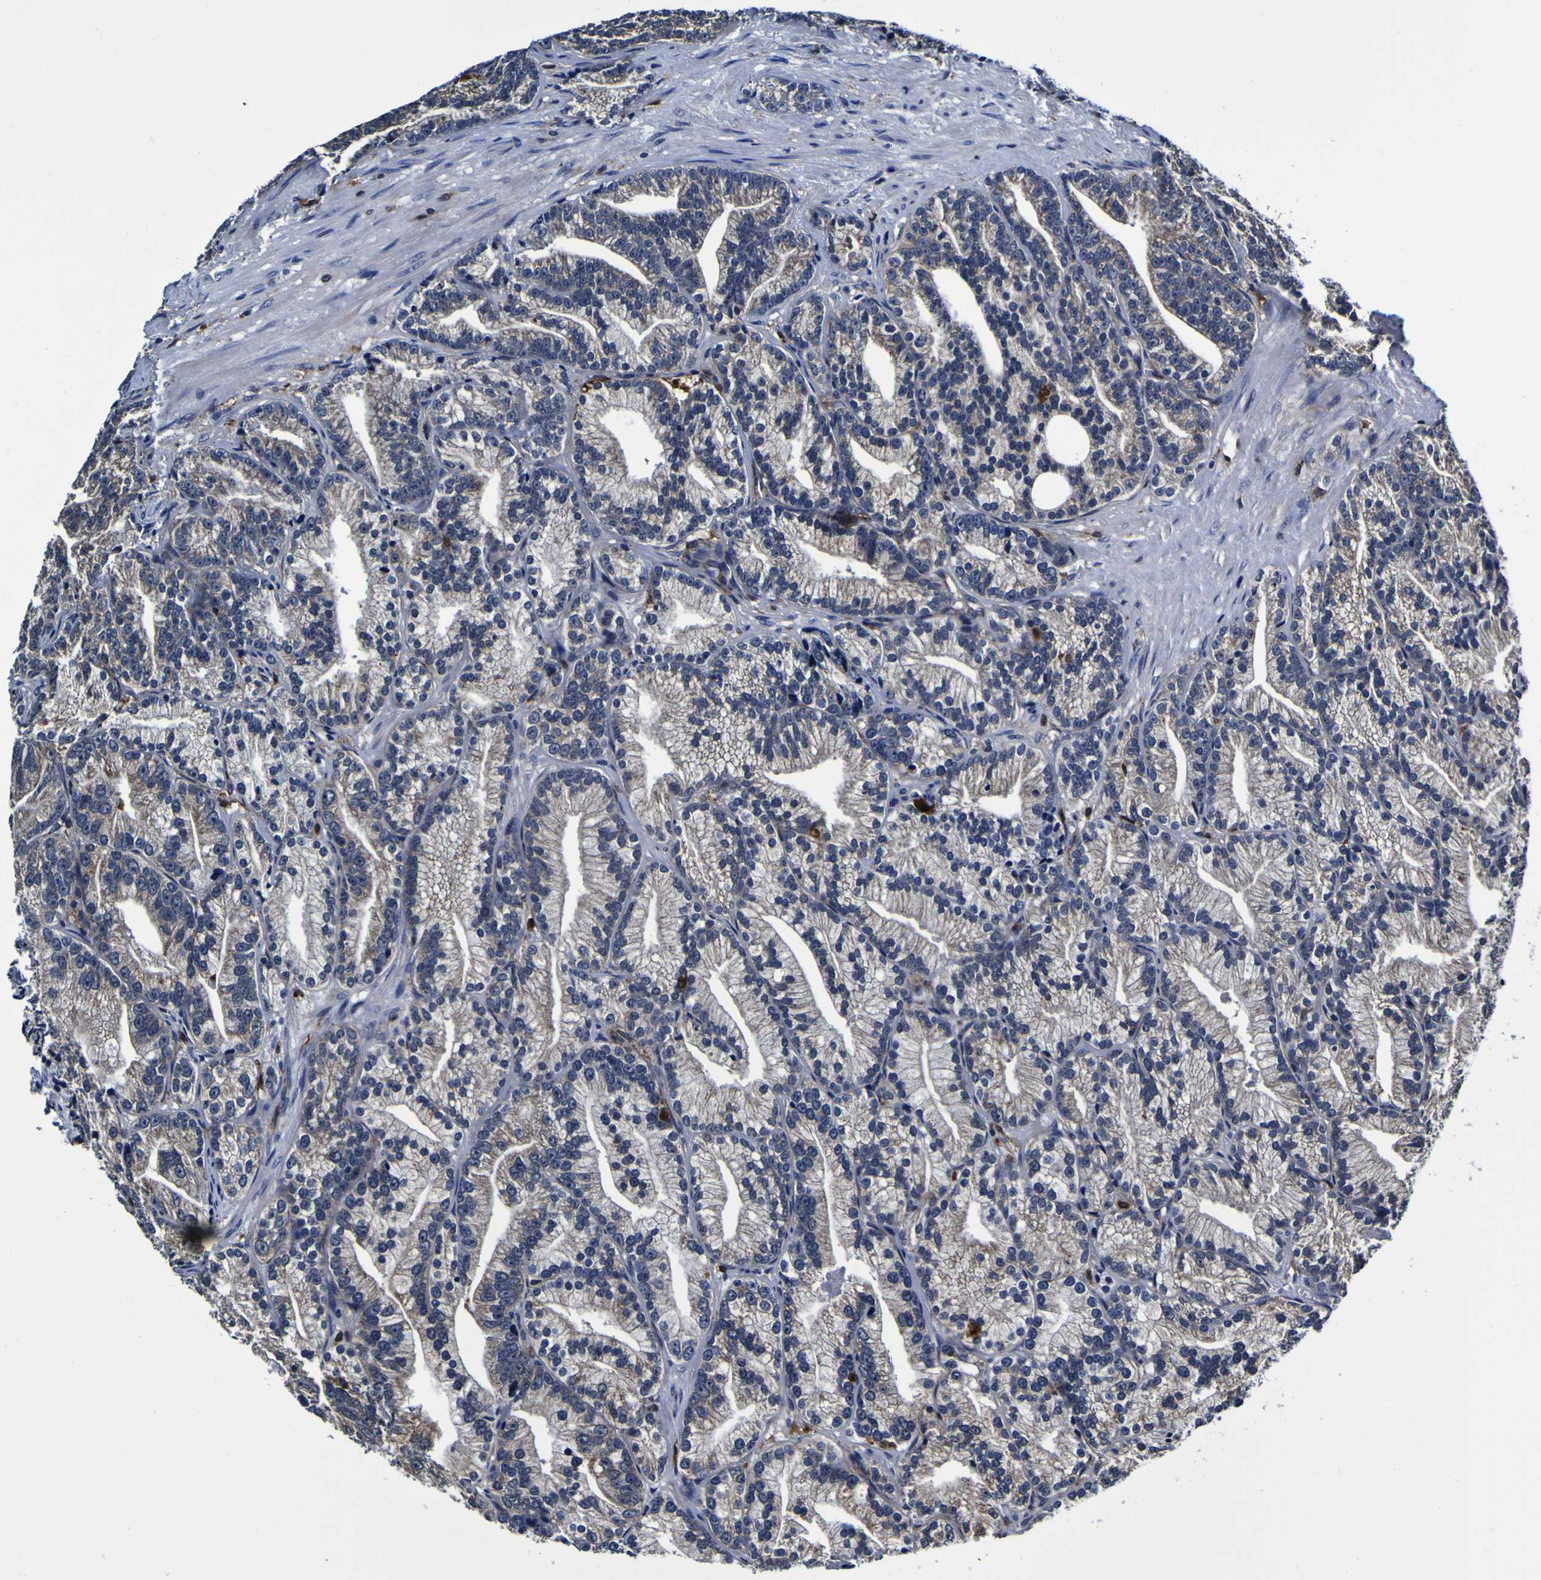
{"staining": {"intensity": "weak", "quantity": "<25%", "location": "cytoplasmic/membranous"}, "tissue": "prostate cancer", "cell_type": "Tumor cells", "image_type": "cancer", "snomed": [{"axis": "morphology", "description": "Adenocarcinoma, Low grade"}, {"axis": "topography", "description": "Prostate"}], "caption": "This is an IHC micrograph of human prostate cancer. There is no positivity in tumor cells.", "gene": "GPX1", "patient": {"sex": "male", "age": 89}}